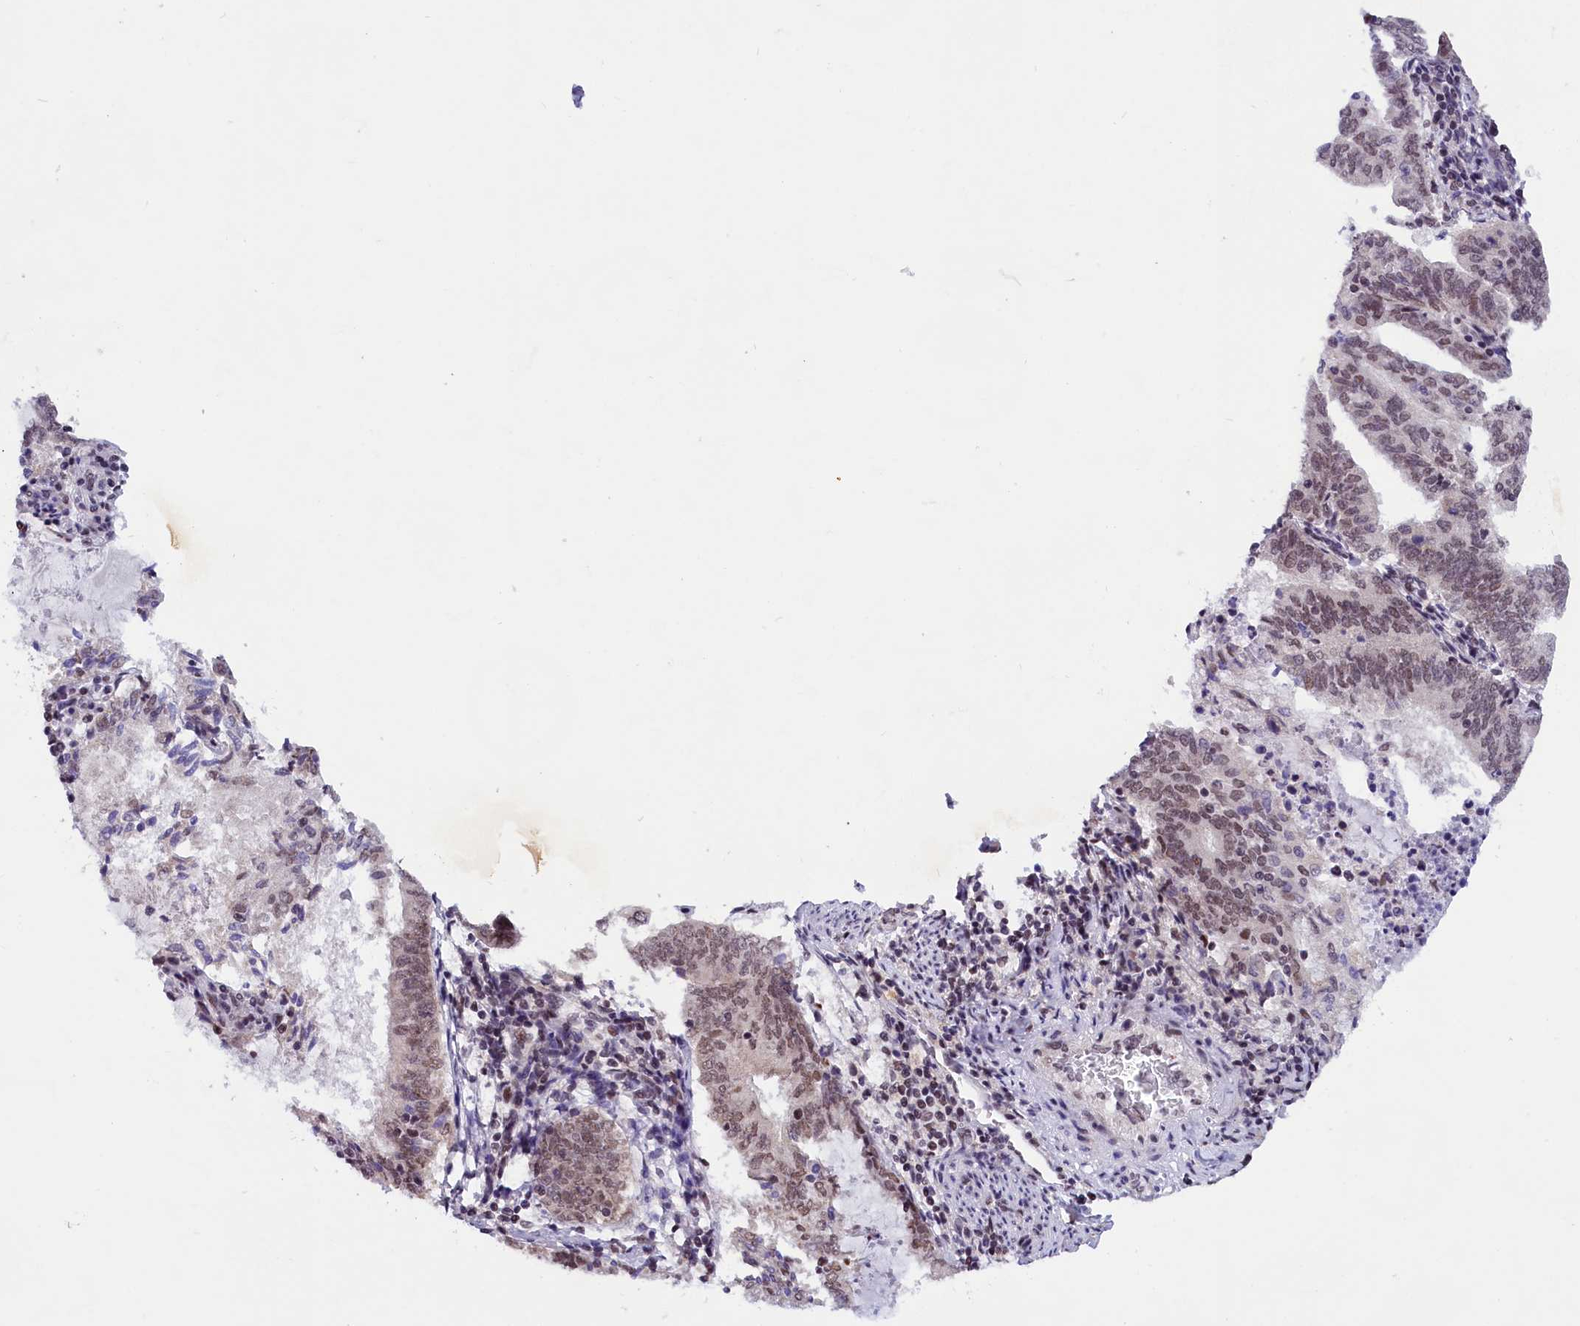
{"staining": {"intensity": "weak", "quantity": ">75%", "location": "nuclear"}, "tissue": "endometrial cancer", "cell_type": "Tumor cells", "image_type": "cancer", "snomed": [{"axis": "morphology", "description": "Adenocarcinoma, NOS"}, {"axis": "topography", "description": "Endometrium"}], "caption": "Protein expression analysis of endometrial cancer demonstrates weak nuclear positivity in about >75% of tumor cells.", "gene": "CDYL2", "patient": {"sex": "female", "age": 80}}